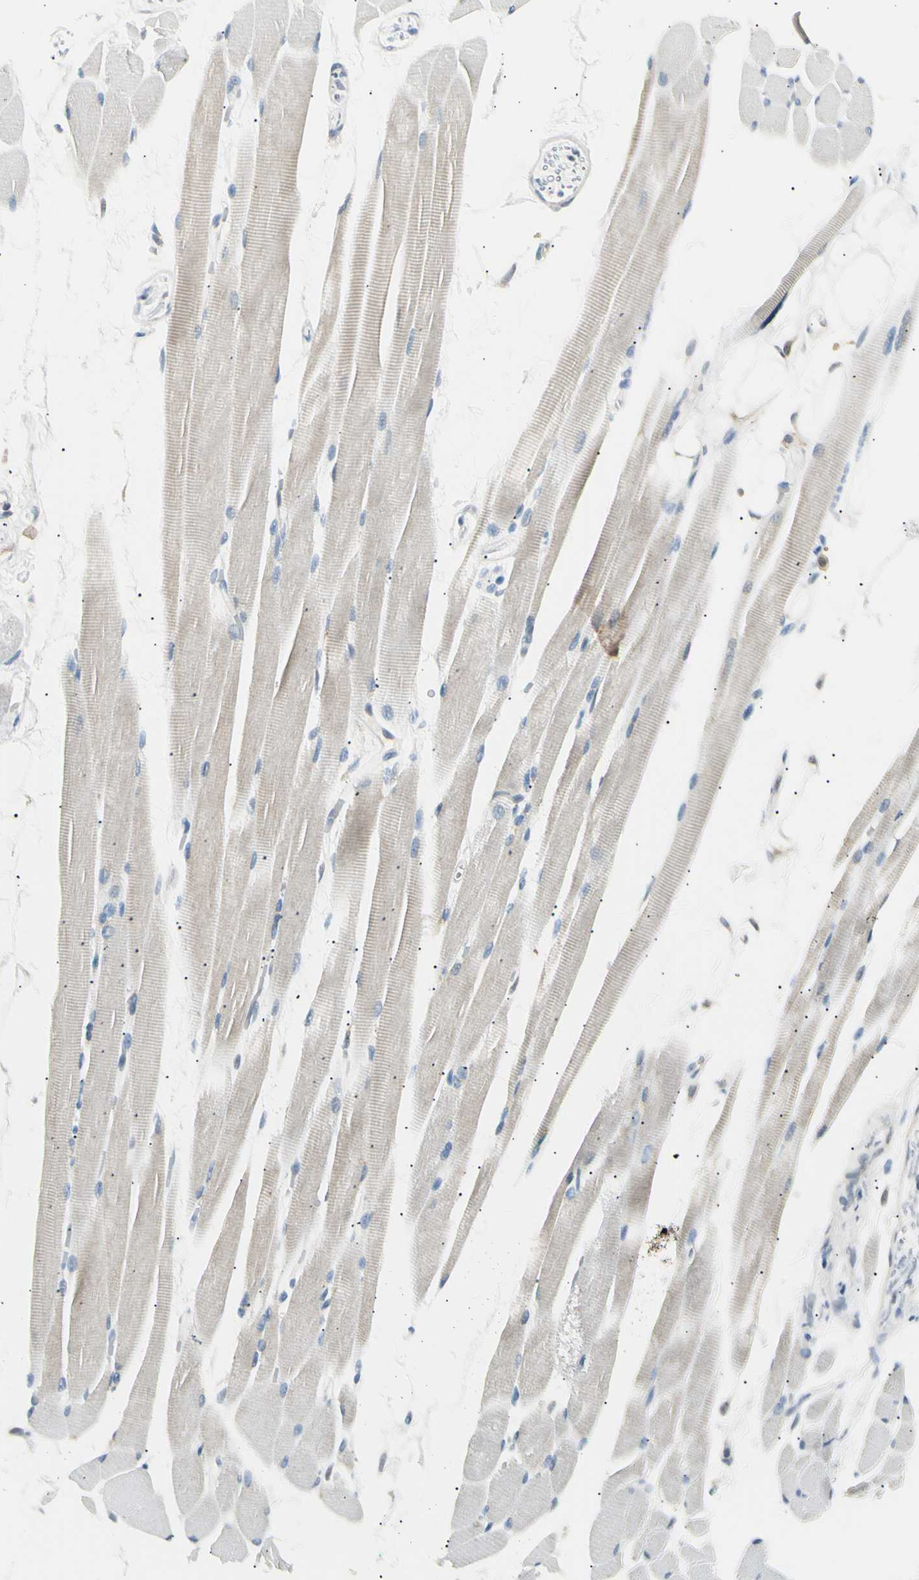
{"staining": {"intensity": "weak", "quantity": "<25%", "location": "cytoplasmic/membranous"}, "tissue": "skeletal muscle", "cell_type": "Myocytes", "image_type": "normal", "snomed": [{"axis": "morphology", "description": "Normal tissue, NOS"}, {"axis": "topography", "description": "Skeletal muscle"}, {"axis": "topography", "description": "Oral tissue"}, {"axis": "topography", "description": "Peripheral nerve tissue"}], "caption": "This is an immunohistochemistry photomicrograph of benign human skeletal muscle. There is no positivity in myocytes.", "gene": "LHPP", "patient": {"sex": "female", "age": 84}}